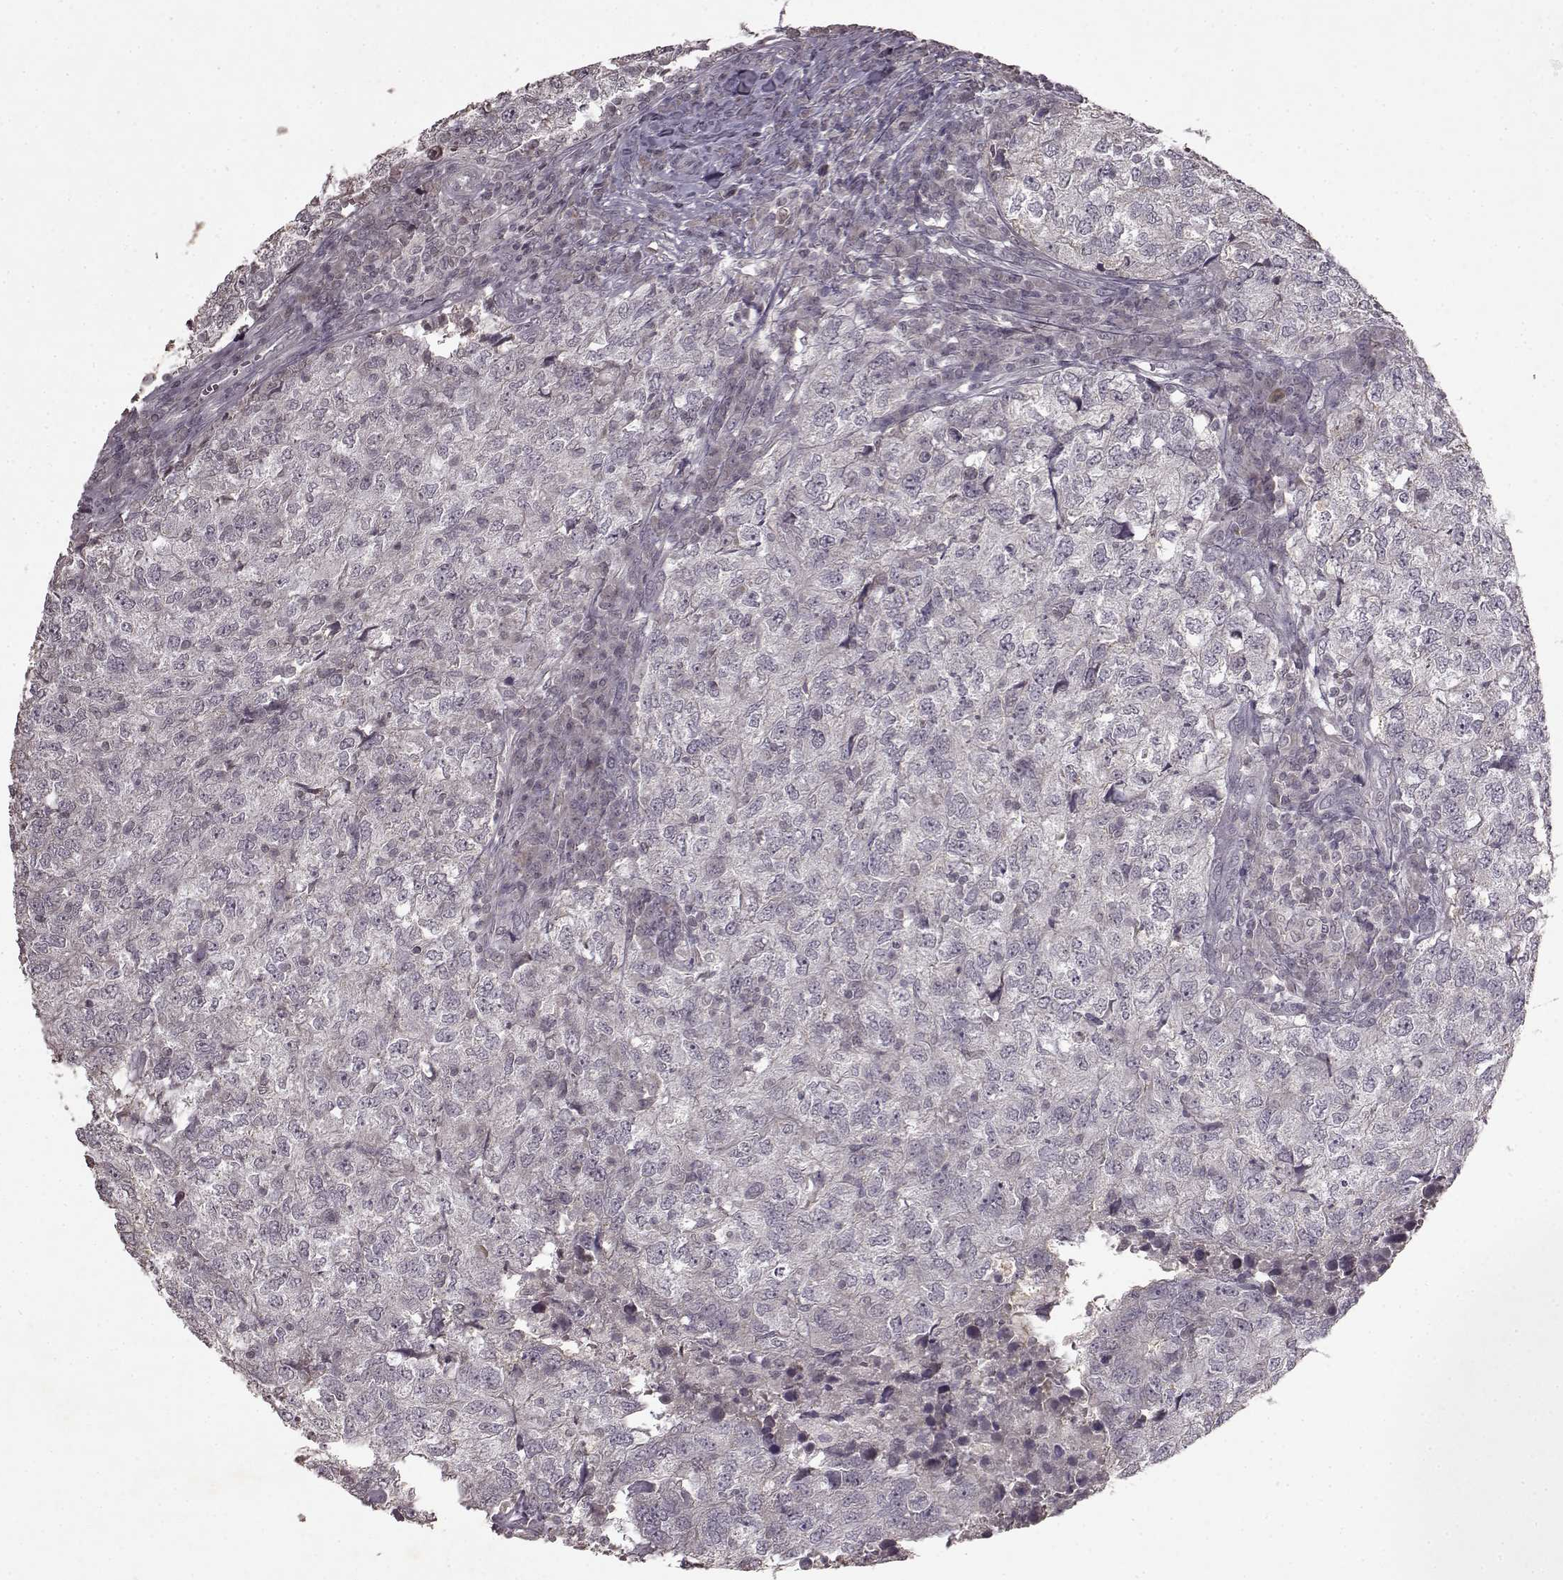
{"staining": {"intensity": "negative", "quantity": "none", "location": "none"}, "tissue": "breast cancer", "cell_type": "Tumor cells", "image_type": "cancer", "snomed": [{"axis": "morphology", "description": "Duct carcinoma"}, {"axis": "topography", "description": "Breast"}], "caption": "Photomicrograph shows no protein staining in tumor cells of infiltrating ductal carcinoma (breast) tissue.", "gene": "LHB", "patient": {"sex": "female", "age": 30}}